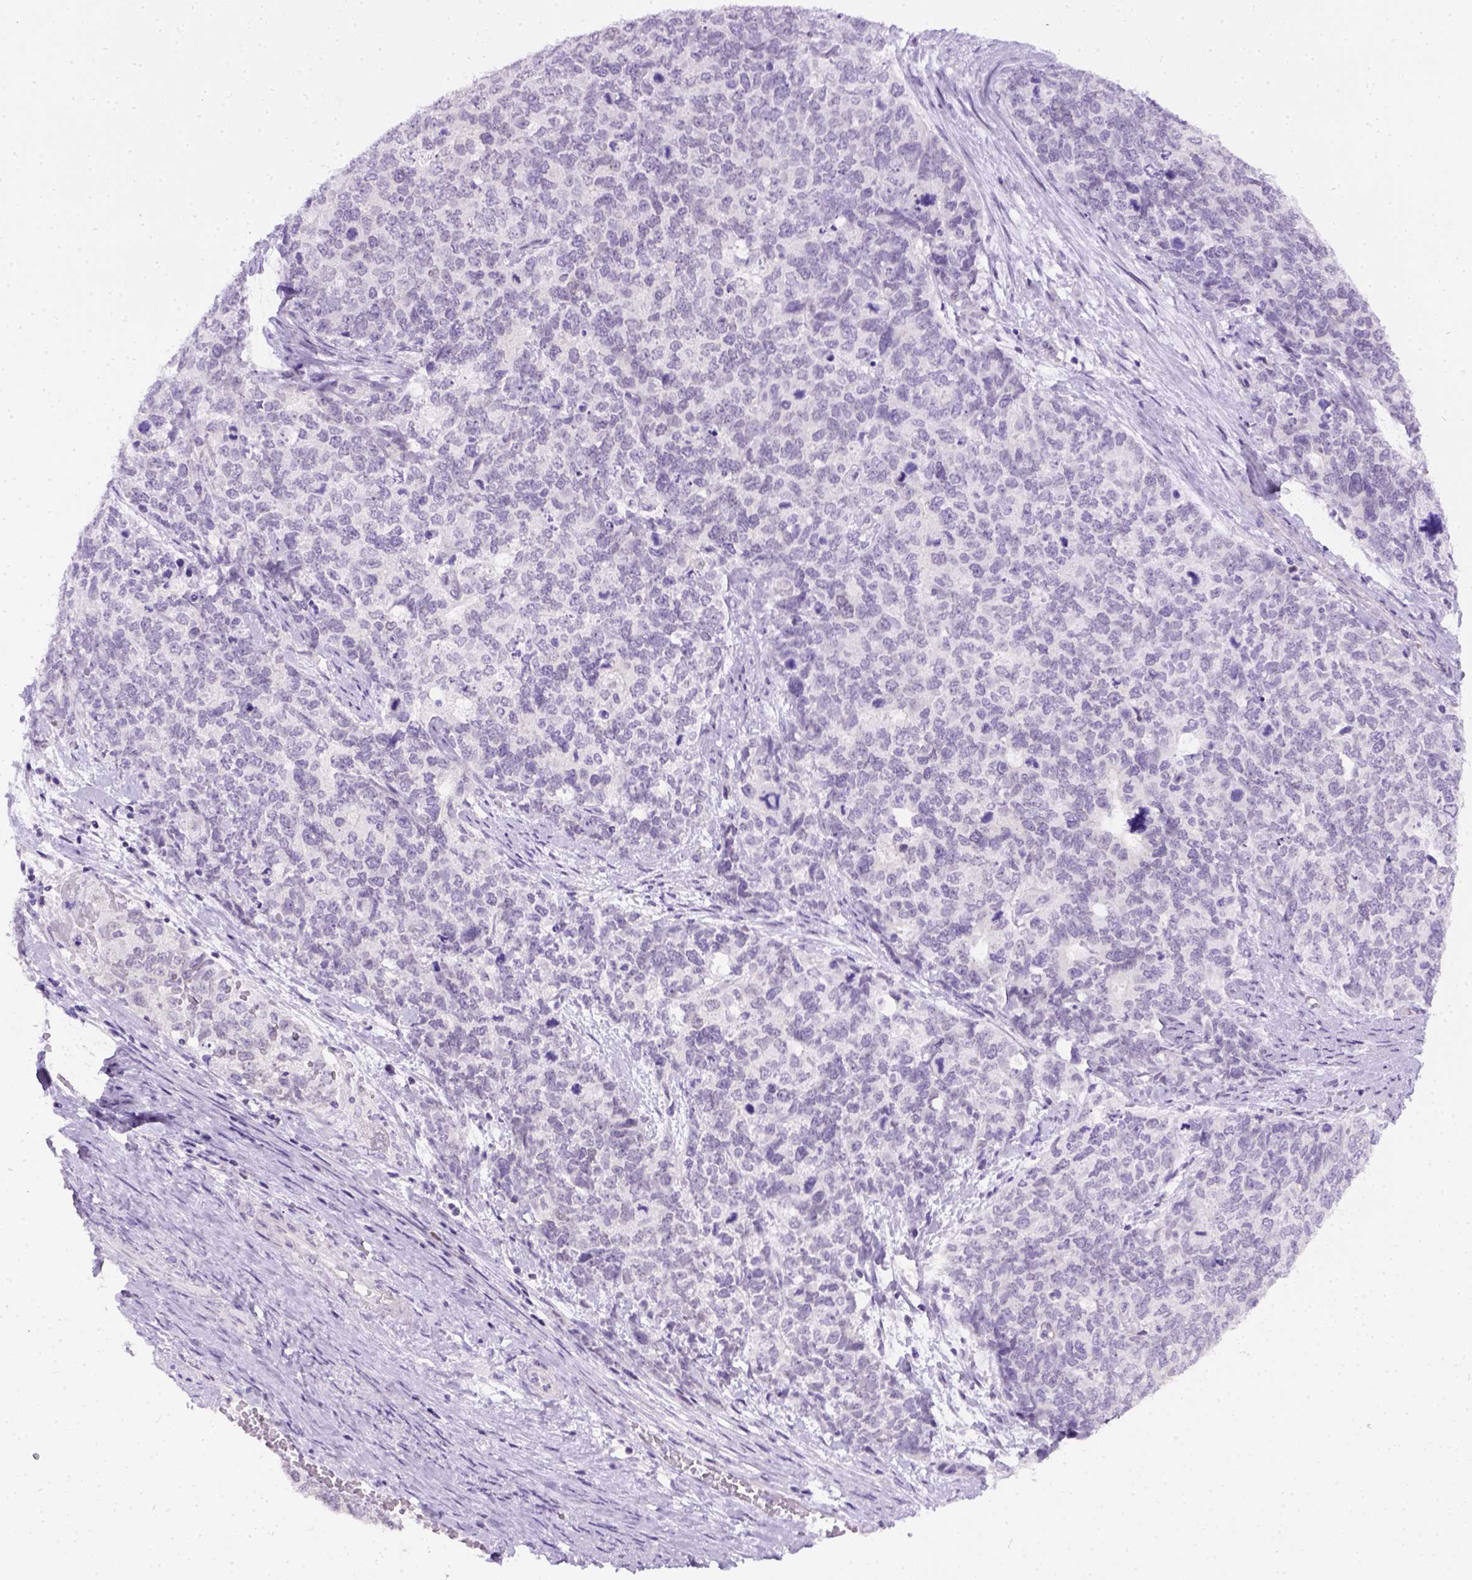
{"staining": {"intensity": "negative", "quantity": "none", "location": "none"}, "tissue": "cervical cancer", "cell_type": "Tumor cells", "image_type": "cancer", "snomed": [{"axis": "morphology", "description": "Squamous cell carcinoma, NOS"}, {"axis": "topography", "description": "Cervix"}], "caption": "This is a micrograph of immunohistochemistry (IHC) staining of cervical cancer (squamous cell carcinoma), which shows no staining in tumor cells.", "gene": "FAM184B", "patient": {"sex": "female", "age": 63}}